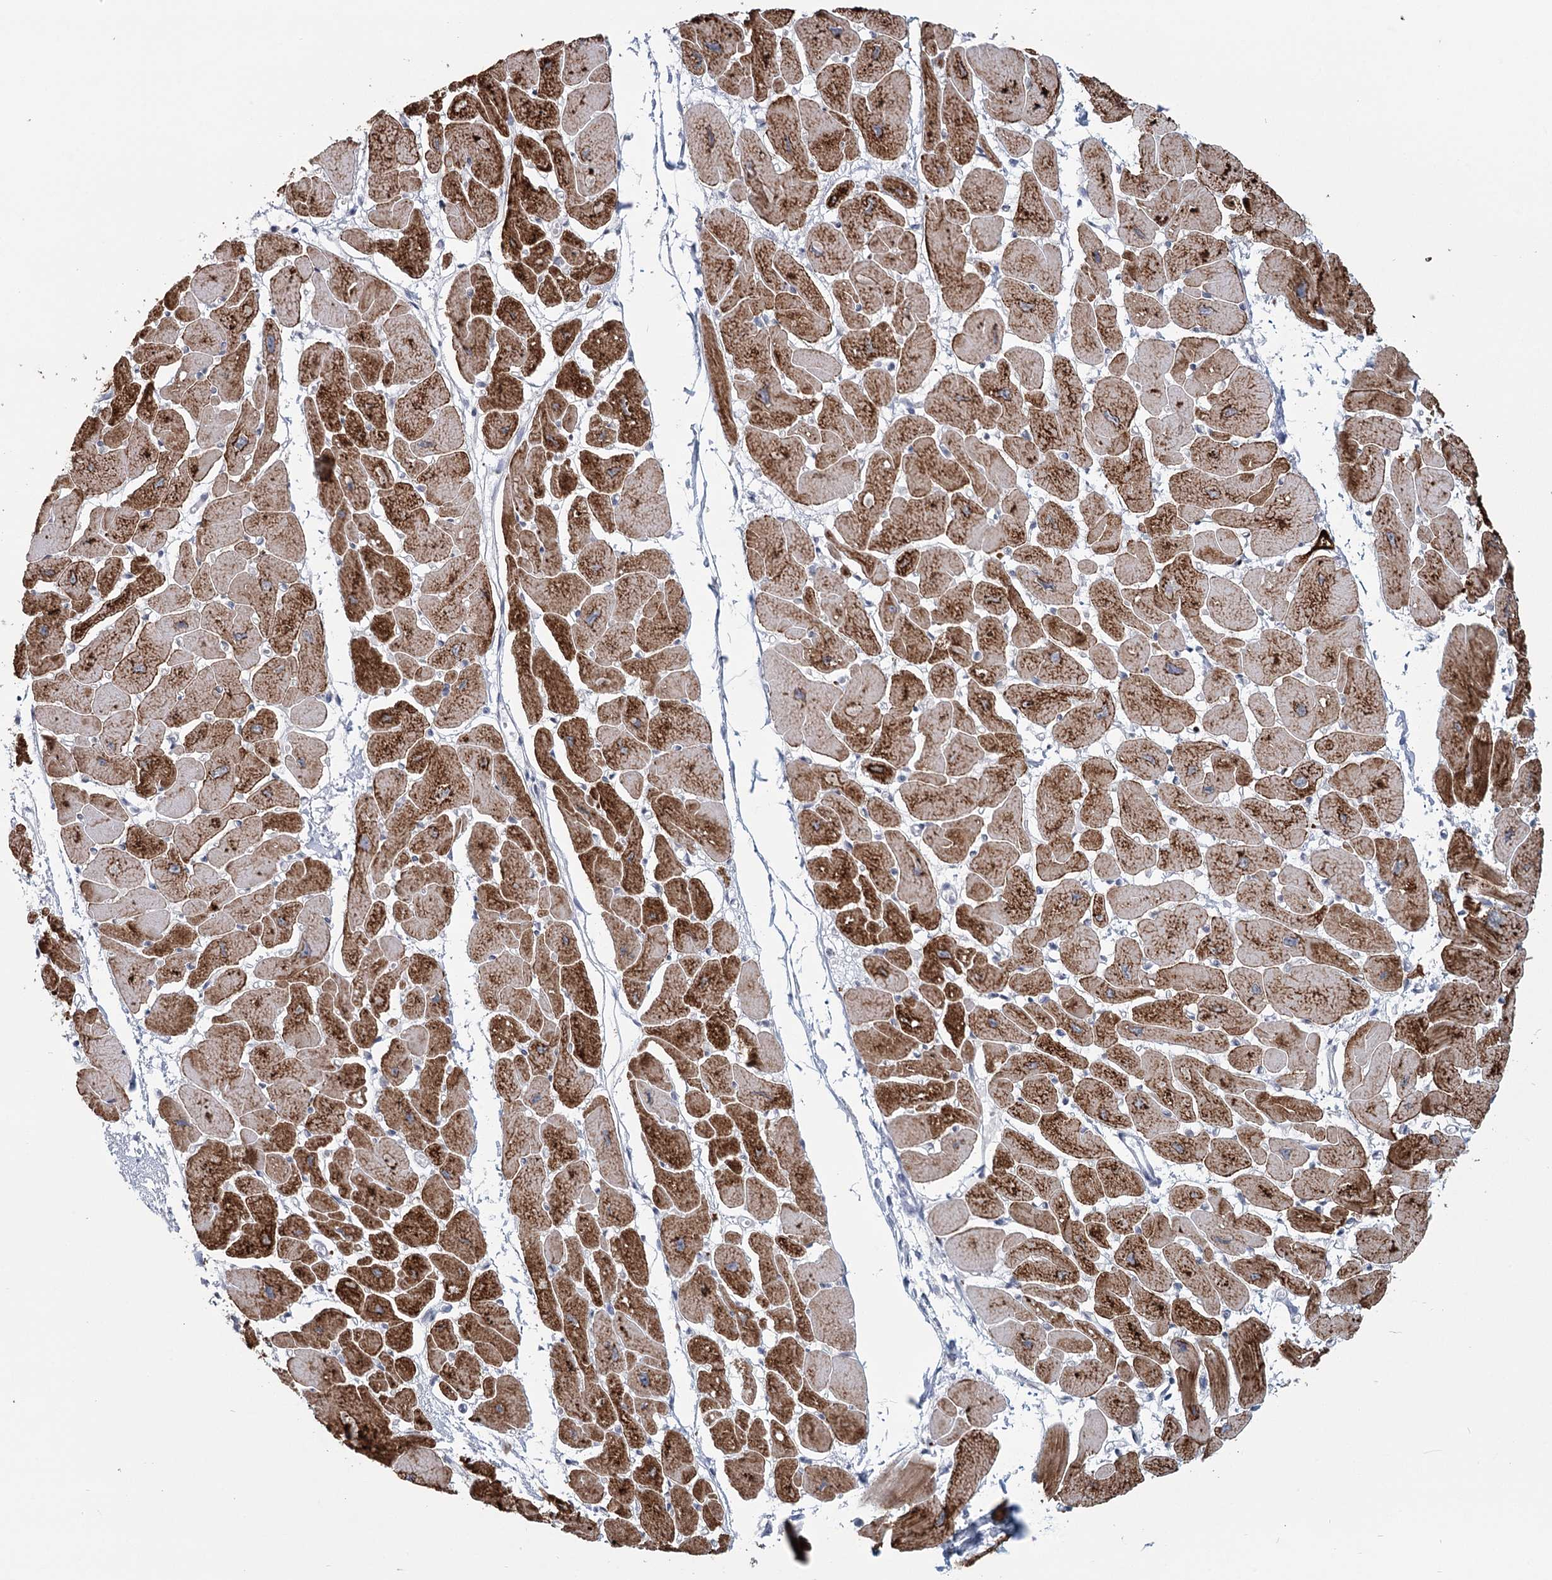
{"staining": {"intensity": "strong", "quantity": ">75%", "location": "cytoplasmic/membranous"}, "tissue": "heart muscle", "cell_type": "Cardiomyocytes", "image_type": "normal", "snomed": [{"axis": "morphology", "description": "Normal tissue, NOS"}, {"axis": "topography", "description": "Heart"}], "caption": "A brown stain shows strong cytoplasmic/membranous positivity of a protein in cardiomyocytes of benign human heart muscle.", "gene": "TMEM70", "patient": {"sex": "female", "age": 54}}